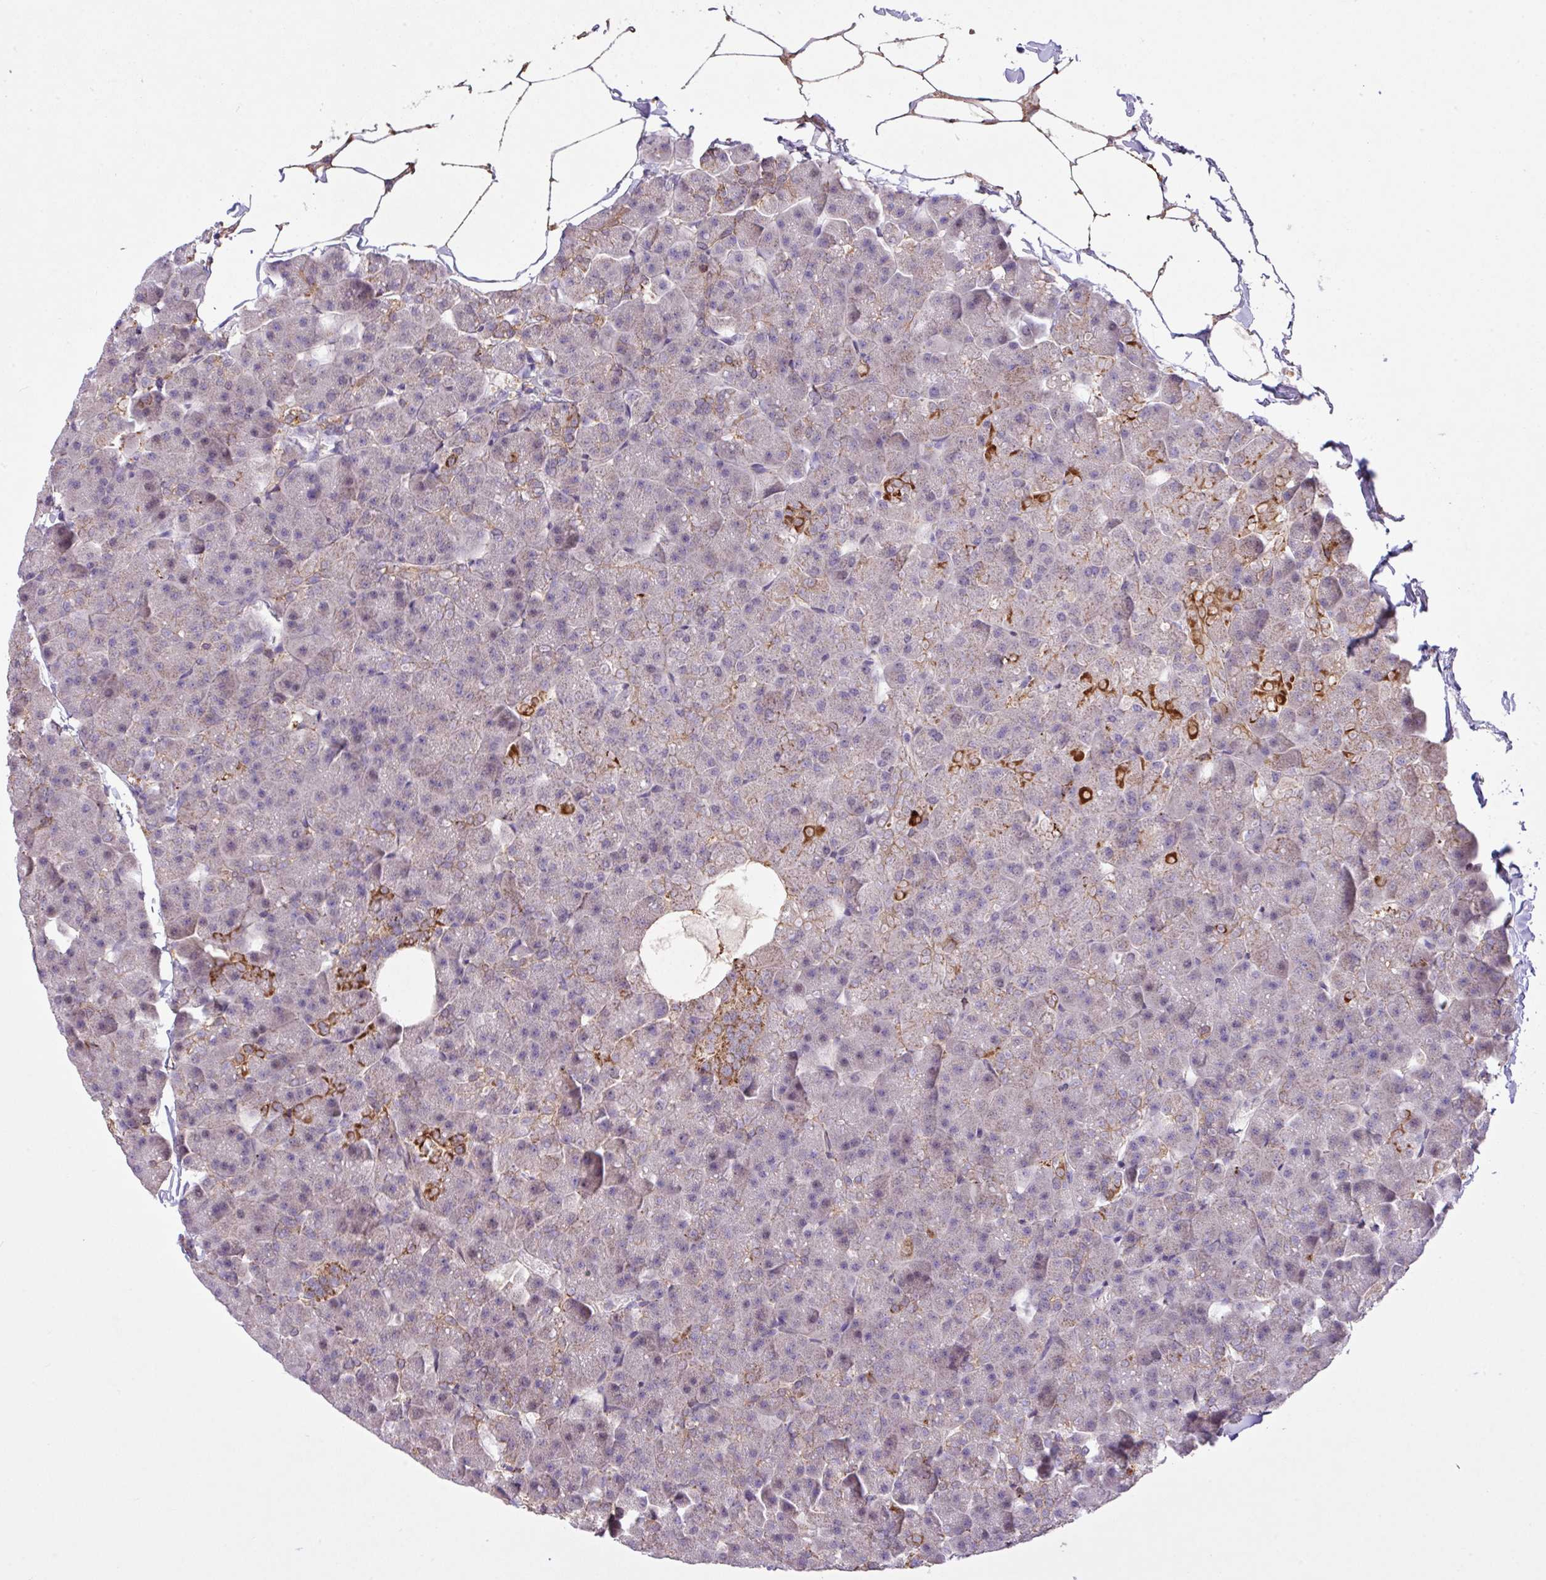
{"staining": {"intensity": "moderate", "quantity": "<25%", "location": "cytoplasmic/membranous"}, "tissue": "pancreas", "cell_type": "Exocrine glandular cells", "image_type": "normal", "snomed": [{"axis": "morphology", "description": "Normal tissue, NOS"}, {"axis": "topography", "description": "Pancreas"}], "caption": "Protein analysis of unremarkable pancreas exhibits moderate cytoplasmic/membranous staining in about <25% of exocrine glandular cells.", "gene": "RPP25L", "patient": {"sex": "male", "age": 35}}